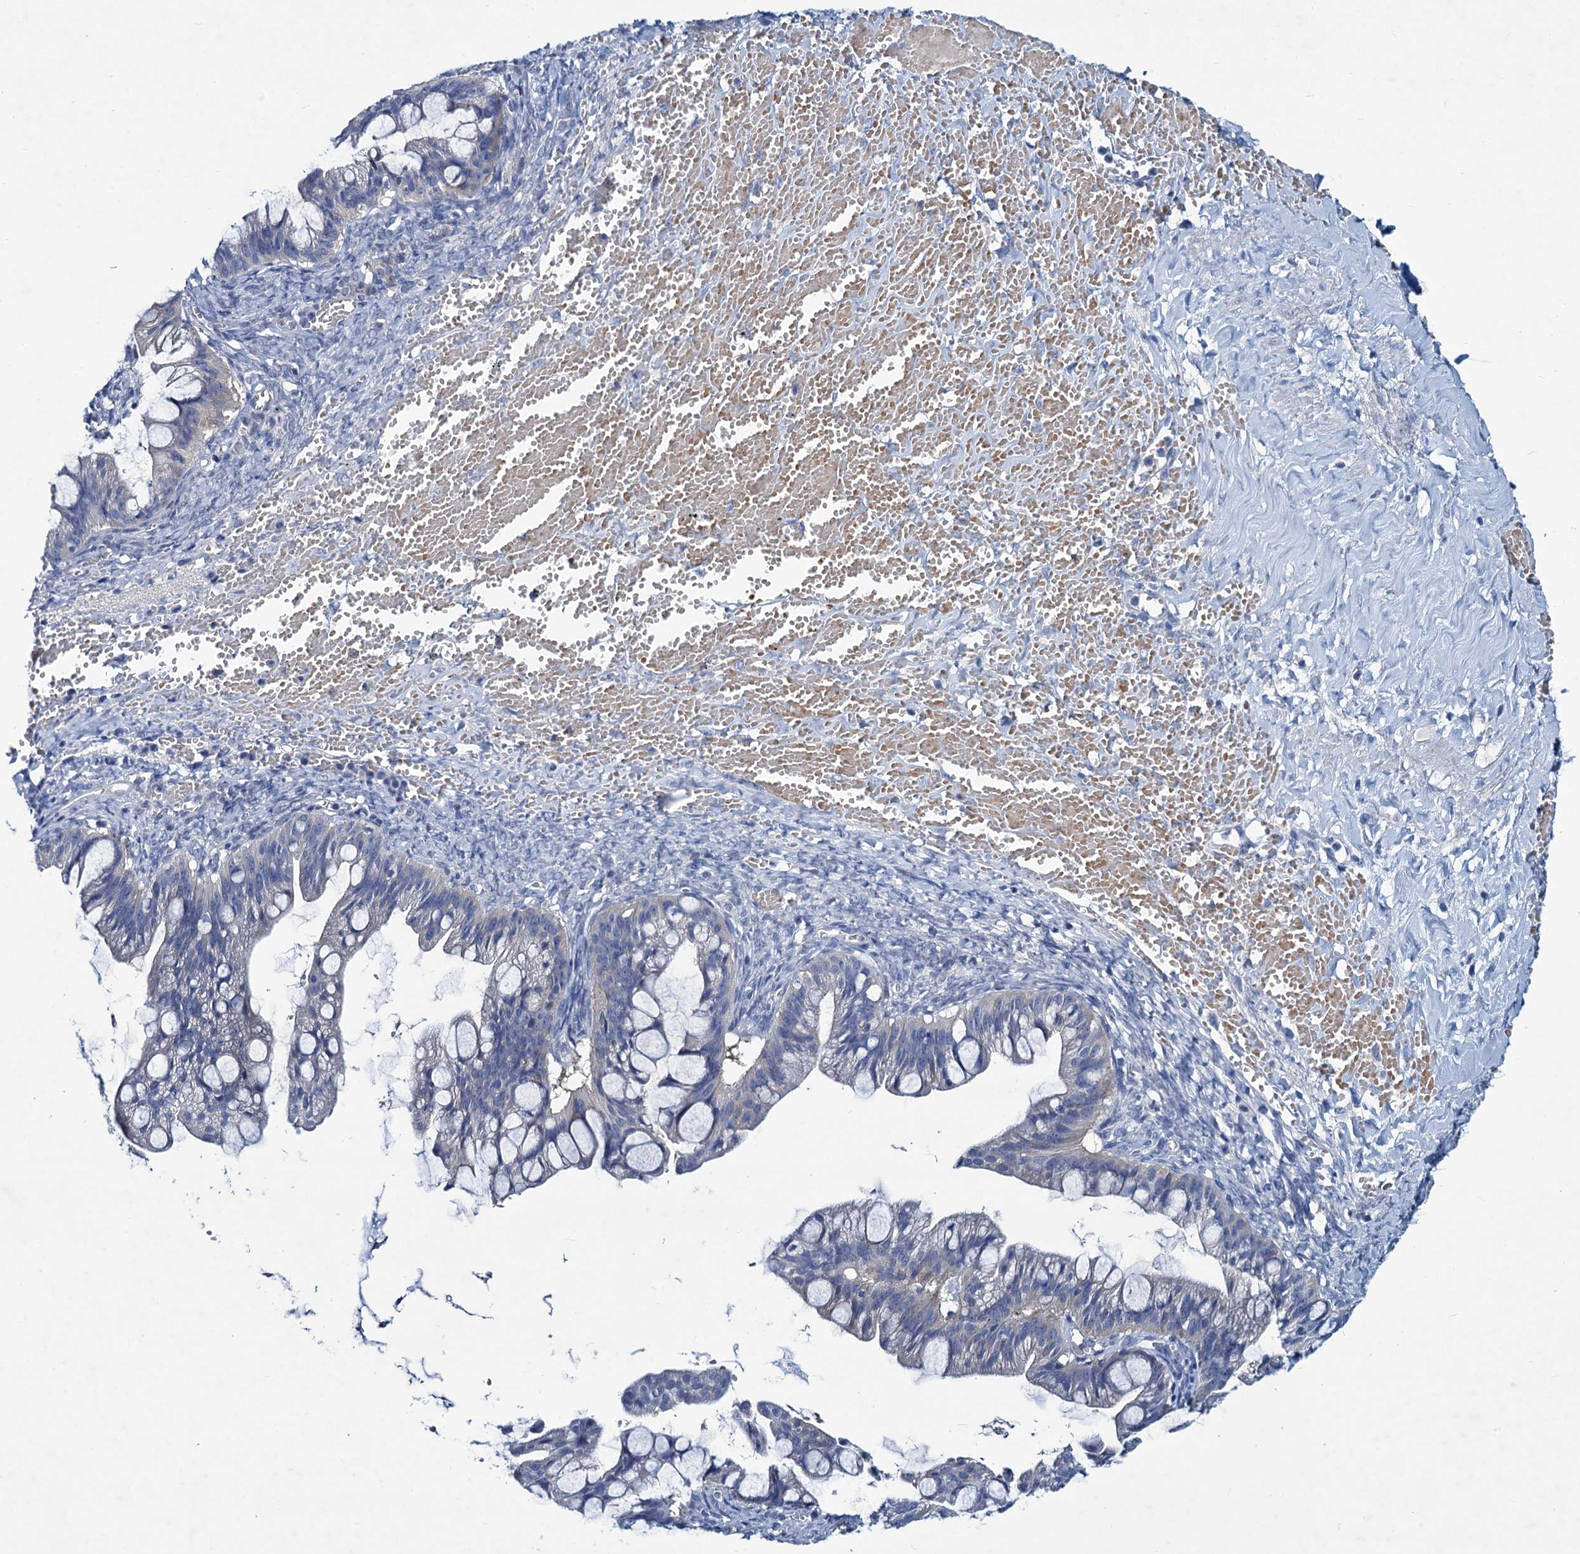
{"staining": {"intensity": "negative", "quantity": "none", "location": "none"}, "tissue": "ovarian cancer", "cell_type": "Tumor cells", "image_type": "cancer", "snomed": [{"axis": "morphology", "description": "Cystadenocarcinoma, mucinous, NOS"}, {"axis": "topography", "description": "Ovary"}], "caption": "DAB immunohistochemical staining of ovarian mucinous cystadenocarcinoma demonstrates no significant positivity in tumor cells.", "gene": "RTKN2", "patient": {"sex": "female", "age": 73}}